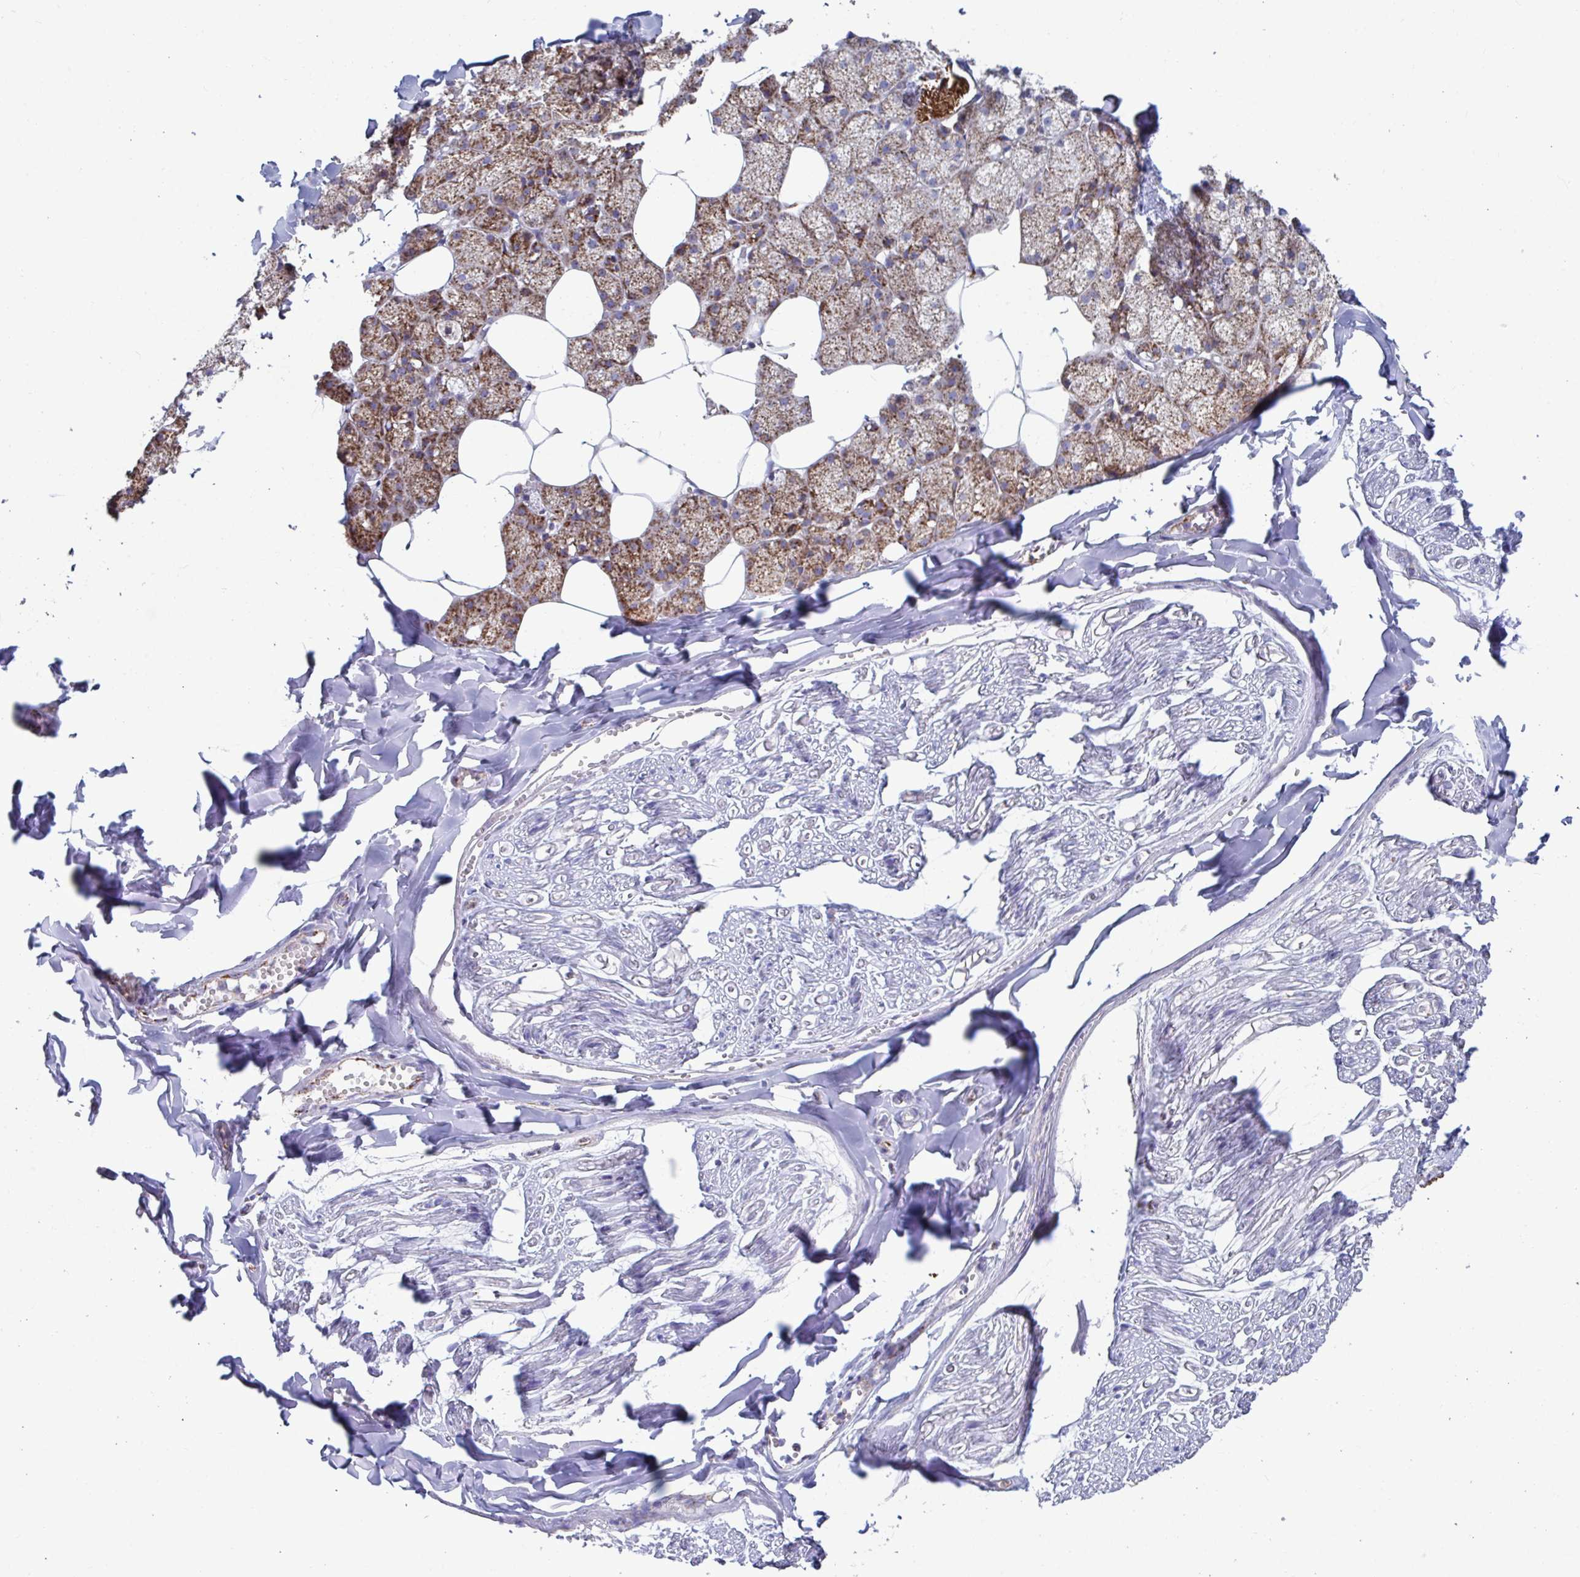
{"staining": {"intensity": "strong", "quantity": ">75%", "location": "cytoplasmic/membranous"}, "tissue": "salivary gland", "cell_type": "Glandular cells", "image_type": "normal", "snomed": [{"axis": "morphology", "description": "Normal tissue, NOS"}, {"axis": "topography", "description": "Salivary gland"}, {"axis": "topography", "description": "Peripheral nerve tissue"}], "caption": "Salivary gland stained with DAB (3,3'-diaminobenzidine) IHC displays high levels of strong cytoplasmic/membranous staining in approximately >75% of glandular cells. The protein of interest is shown in brown color, while the nuclei are stained blue.", "gene": "BCAT2", "patient": {"sex": "male", "age": 38}}